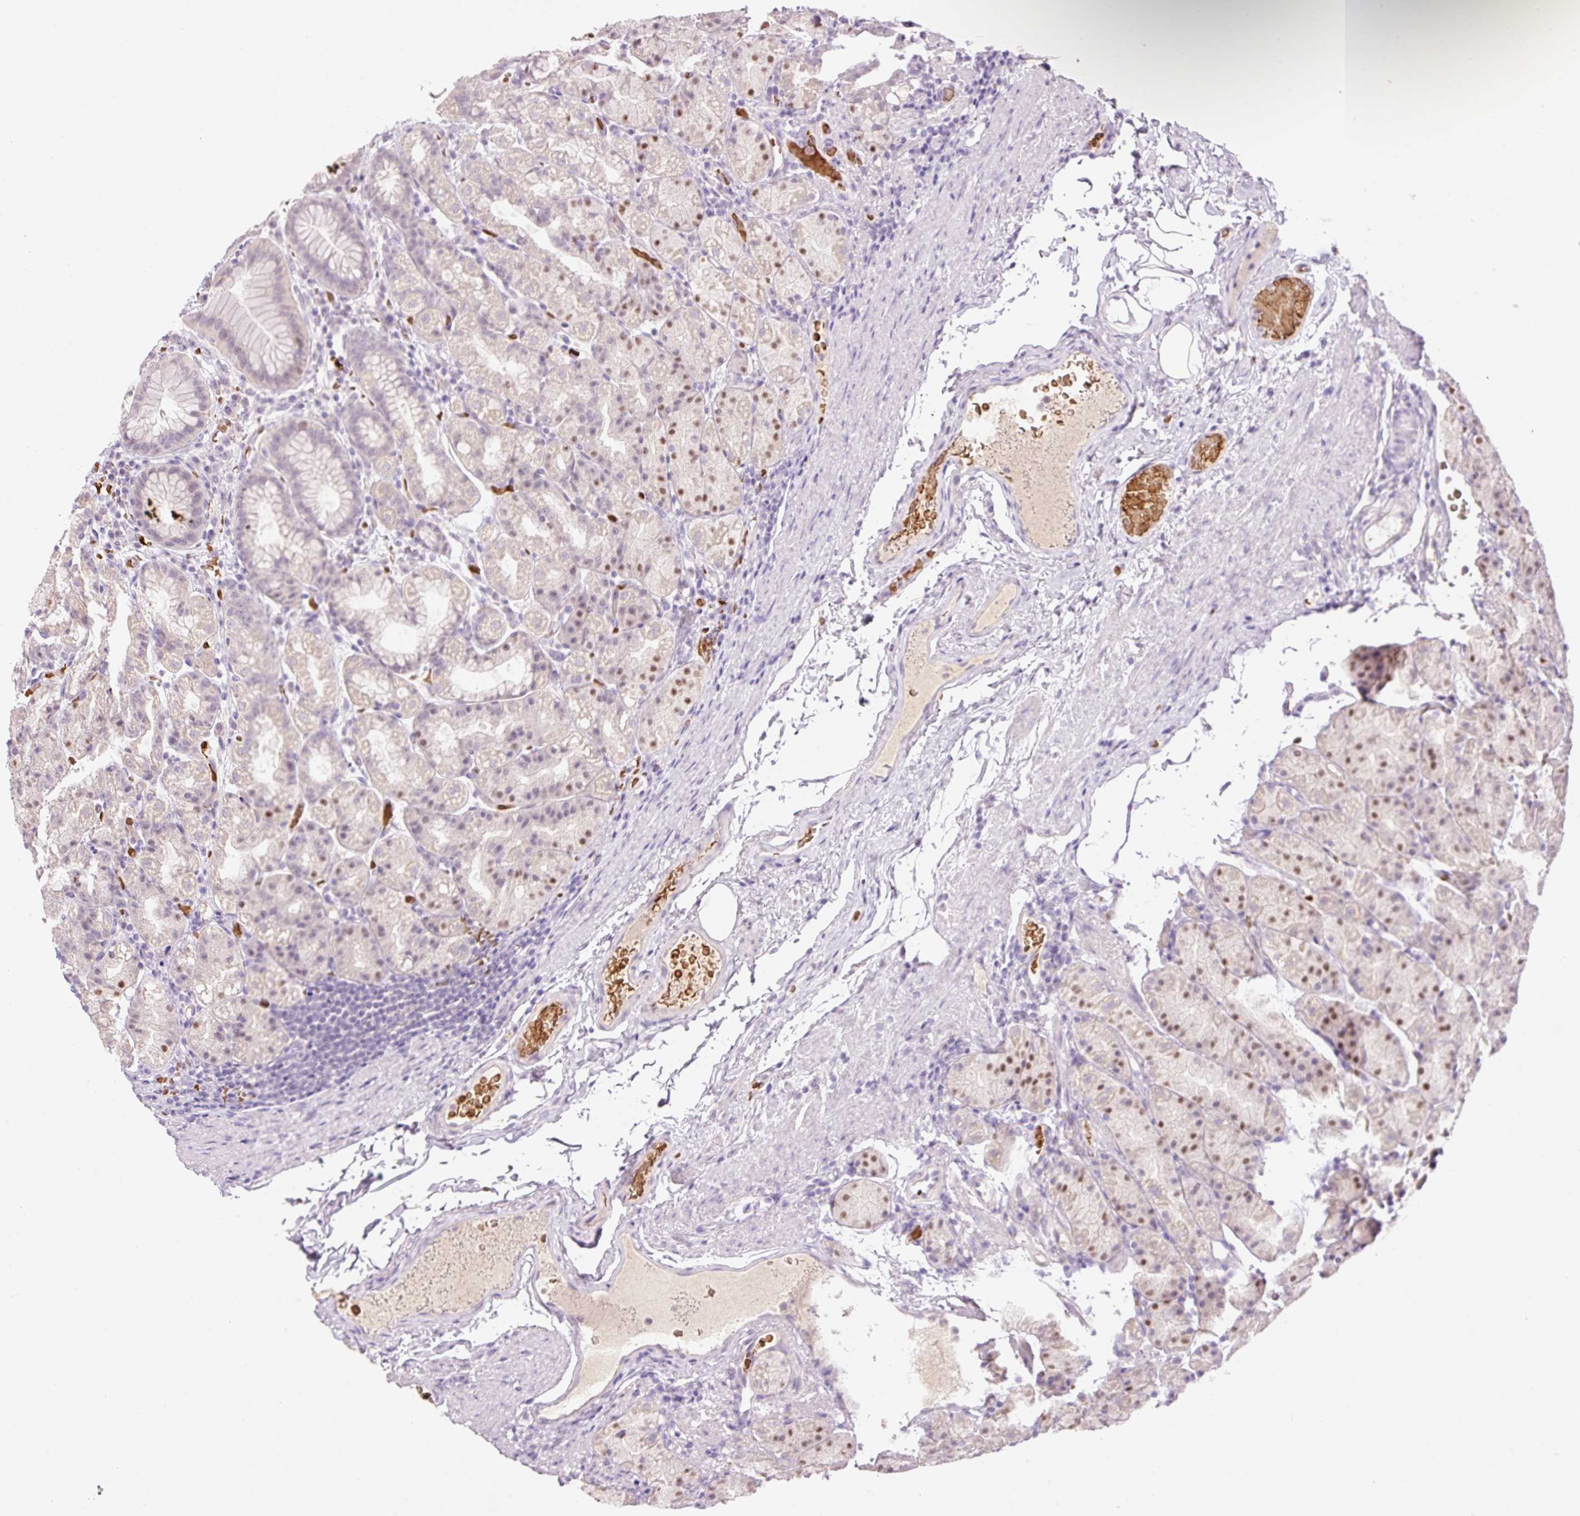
{"staining": {"intensity": "moderate", "quantity": "<25%", "location": "nuclear"}, "tissue": "stomach", "cell_type": "Glandular cells", "image_type": "normal", "snomed": [{"axis": "morphology", "description": "Normal tissue, NOS"}, {"axis": "topography", "description": "Stomach, upper"}, {"axis": "topography", "description": "Stomach"}], "caption": "Stomach stained for a protein (brown) demonstrates moderate nuclear positive positivity in about <25% of glandular cells.", "gene": "LY6G6D", "patient": {"sex": "male", "age": 68}}